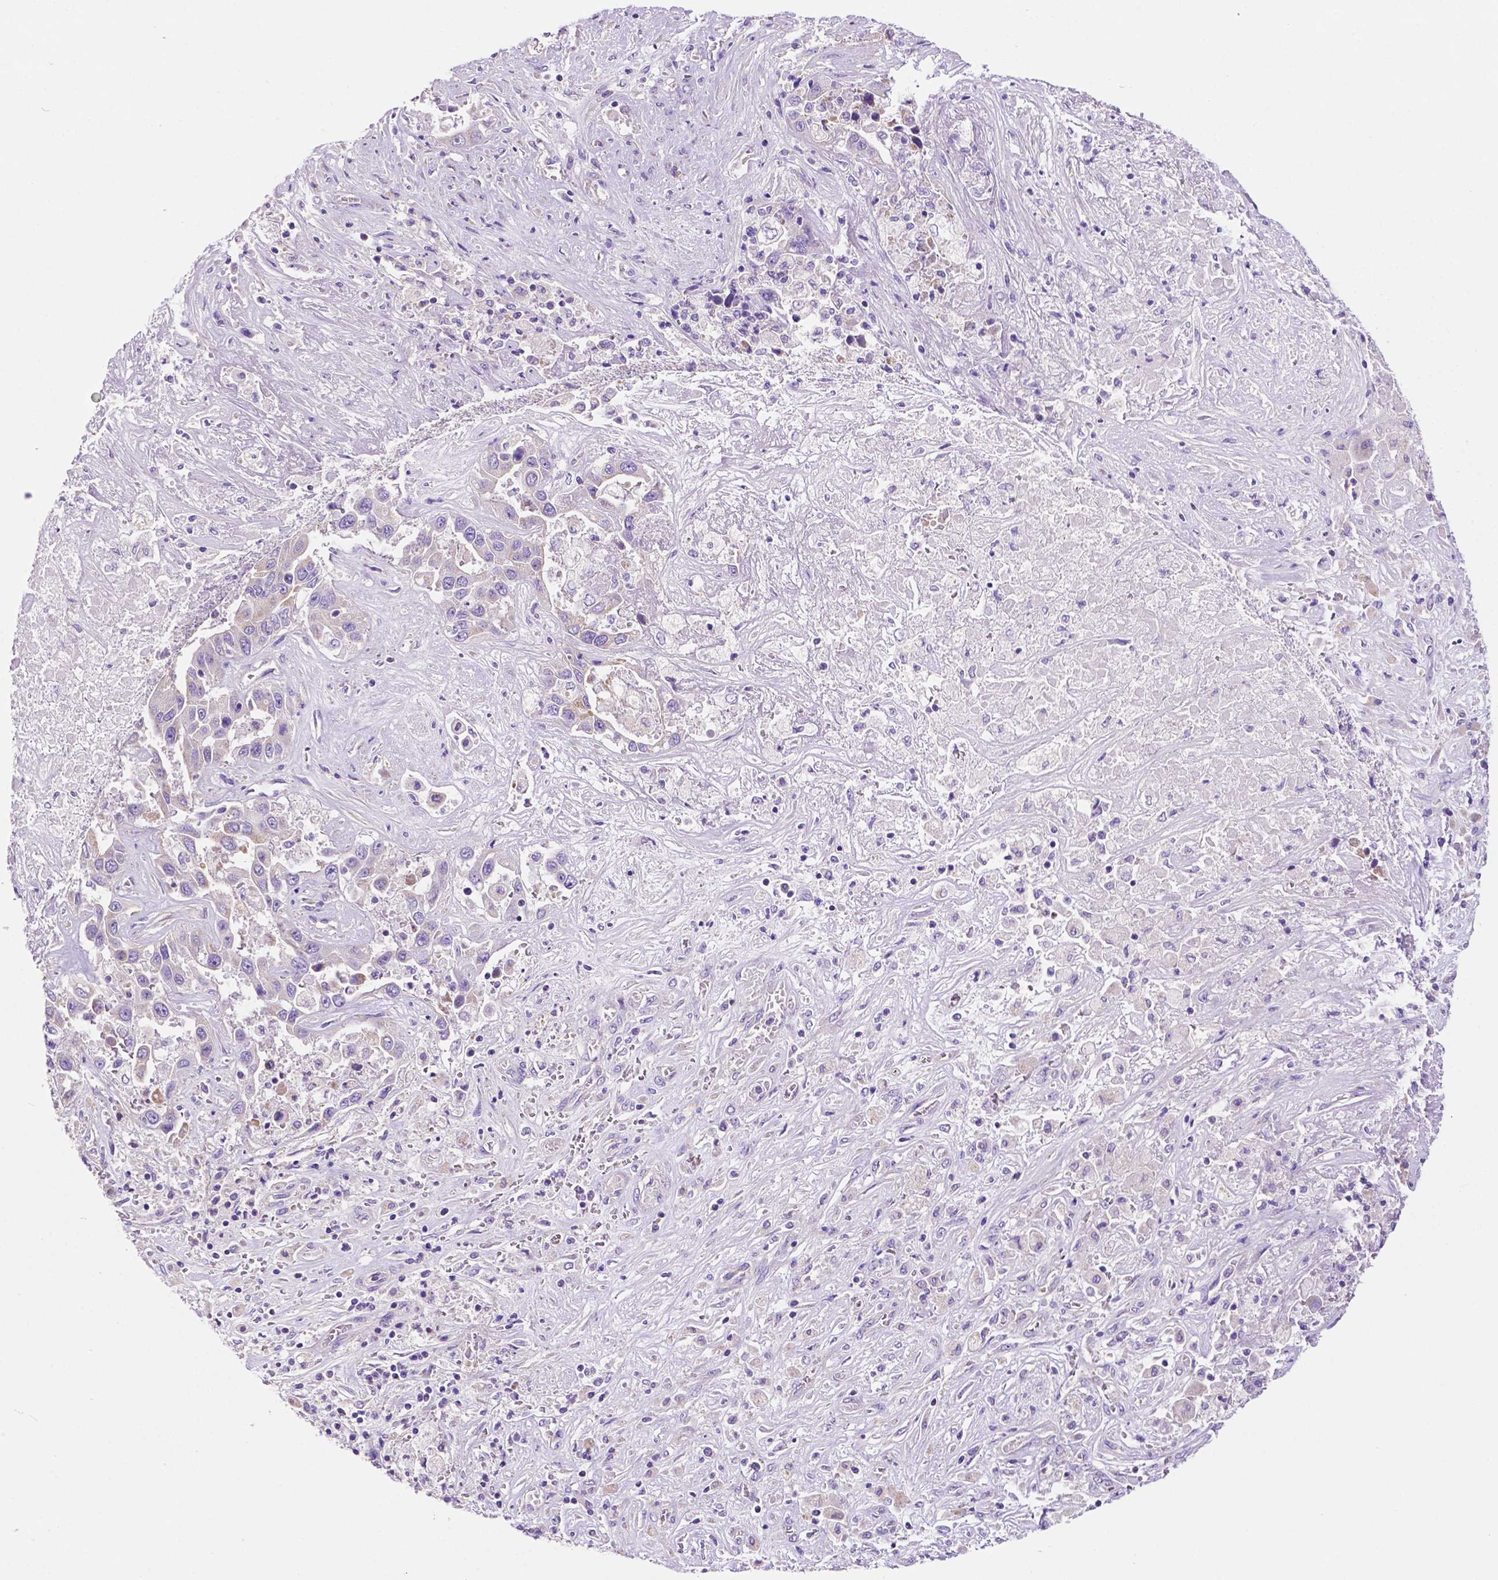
{"staining": {"intensity": "negative", "quantity": "none", "location": "none"}, "tissue": "liver cancer", "cell_type": "Tumor cells", "image_type": "cancer", "snomed": [{"axis": "morphology", "description": "Cholangiocarcinoma"}, {"axis": "topography", "description": "Liver"}], "caption": "An image of liver cancer stained for a protein reveals no brown staining in tumor cells. (Brightfield microscopy of DAB (3,3'-diaminobenzidine) immunohistochemistry at high magnification).", "gene": "PHYHIP", "patient": {"sex": "female", "age": 52}}